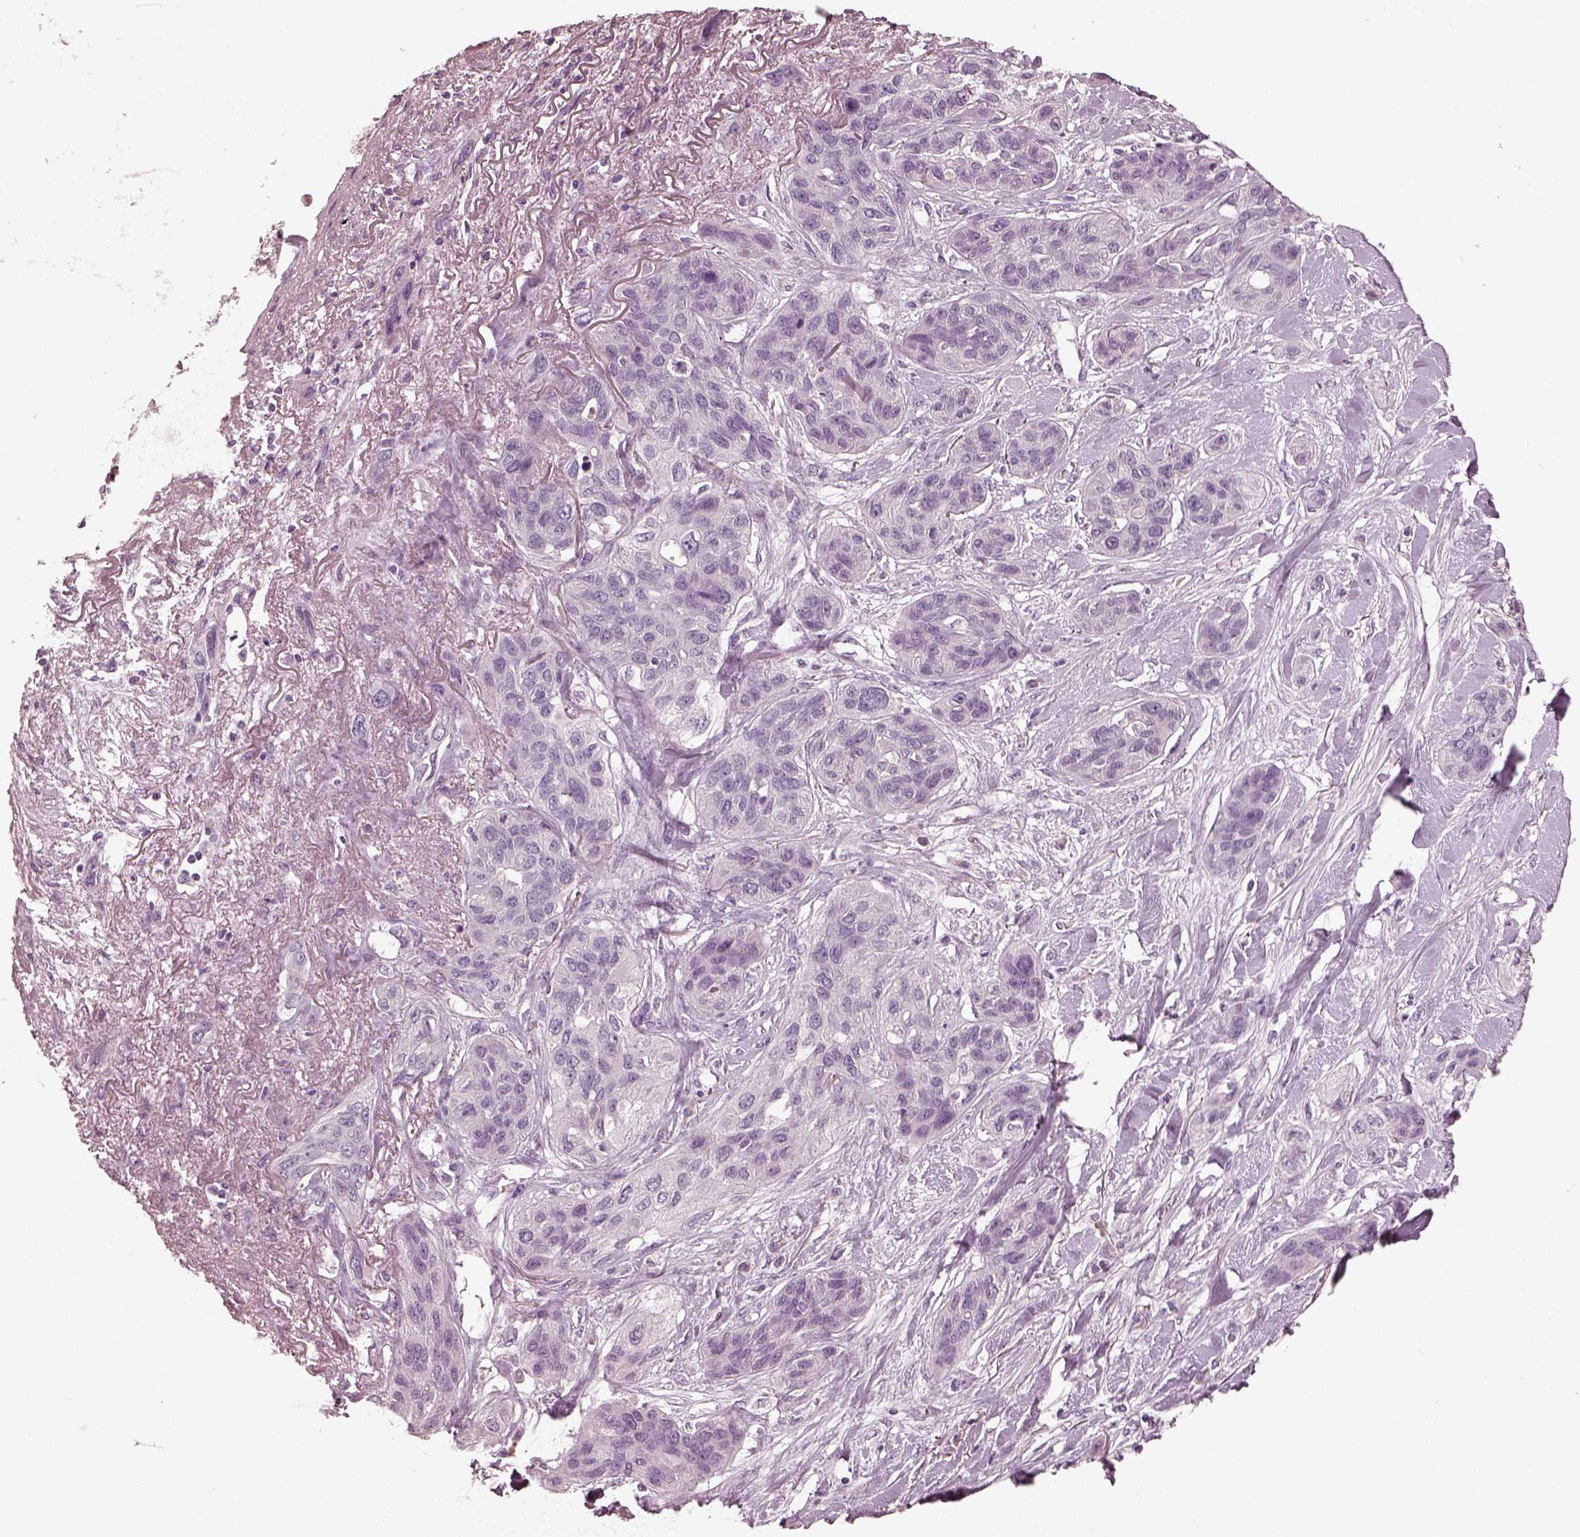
{"staining": {"intensity": "negative", "quantity": "none", "location": "none"}, "tissue": "lung cancer", "cell_type": "Tumor cells", "image_type": "cancer", "snomed": [{"axis": "morphology", "description": "Squamous cell carcinoma, NOS"}, {"axis": "topography", "description": "Lung"}], "caption": "IHC photomicrograph of lung squamous cell carcinoma stained for a protein (brown), which shows no staining in tumor cells.", "gene": "OPTC", "patient": {"sex": "female", "age": 70}}